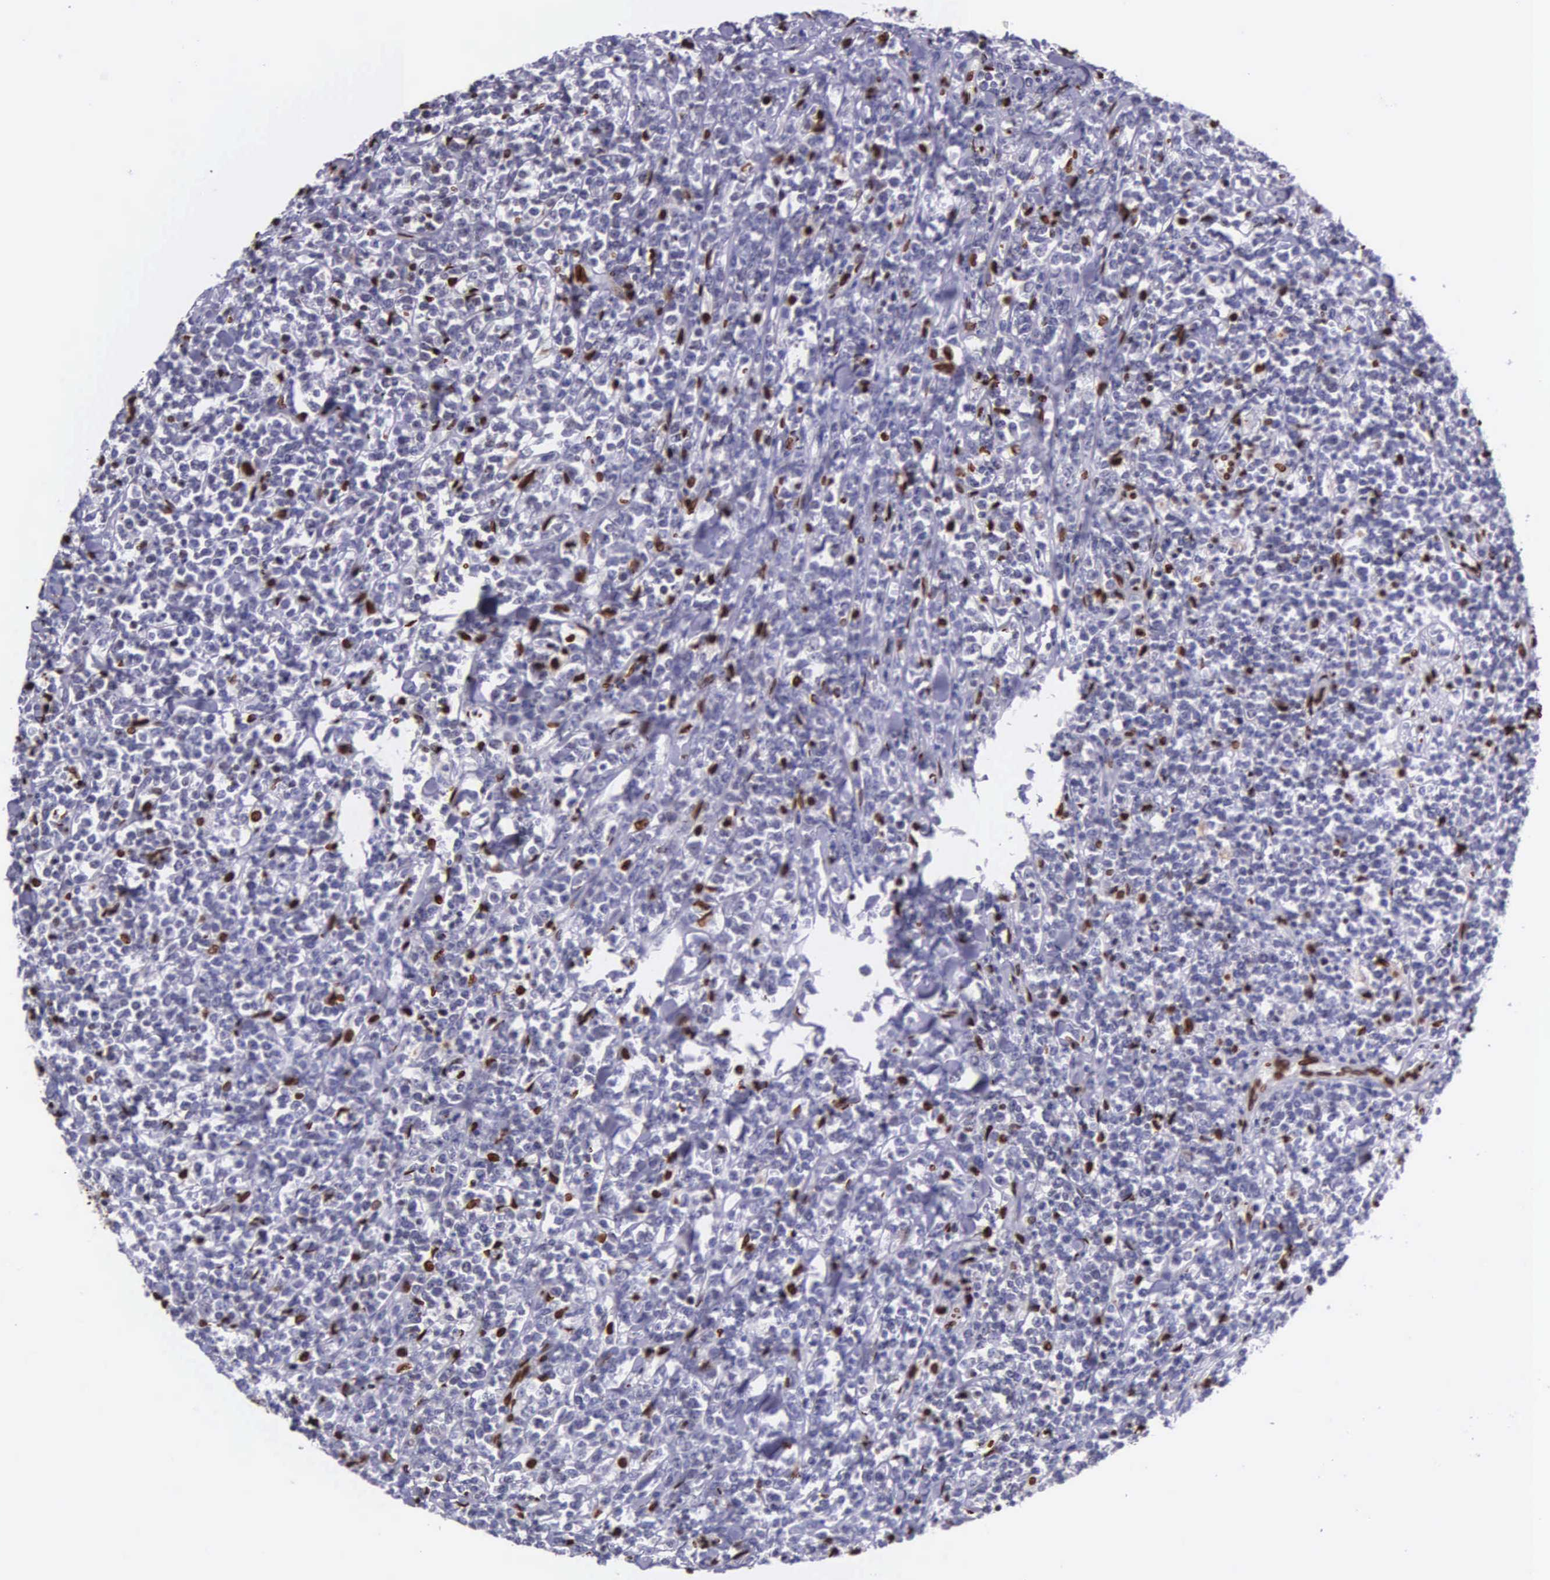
{"staining": {"intensity": "negative", "quantity": "none", "location": "none"}, "tissue": "lymphoma", "cell_type": "Tumor cells", "image_type": "cancer", "snomed": [{"axis": "morphology", "description": "Malignant lymphoma, non-Hodgkin's type, High grade"}, {"axis": "topography", "description": "Small intestine"}, {"axis": "topography", "description": "Colon"}], "caption": "DAB (3,3'-diaminobenzidine) immunohistochemical staining of human high-grade malignant lymphoma, non-Hodgkin's type demonstrates no significant positivity in tumor cells. The staining was performed using DAB (3,3'-diaminobenzidine) to visualize the protein expression in brown, while the nuclei were stained in blue with hematoxylin (Magnification: 20x).", "gene": "H1-0", "patient": {"sex": "male", "age": 8}}